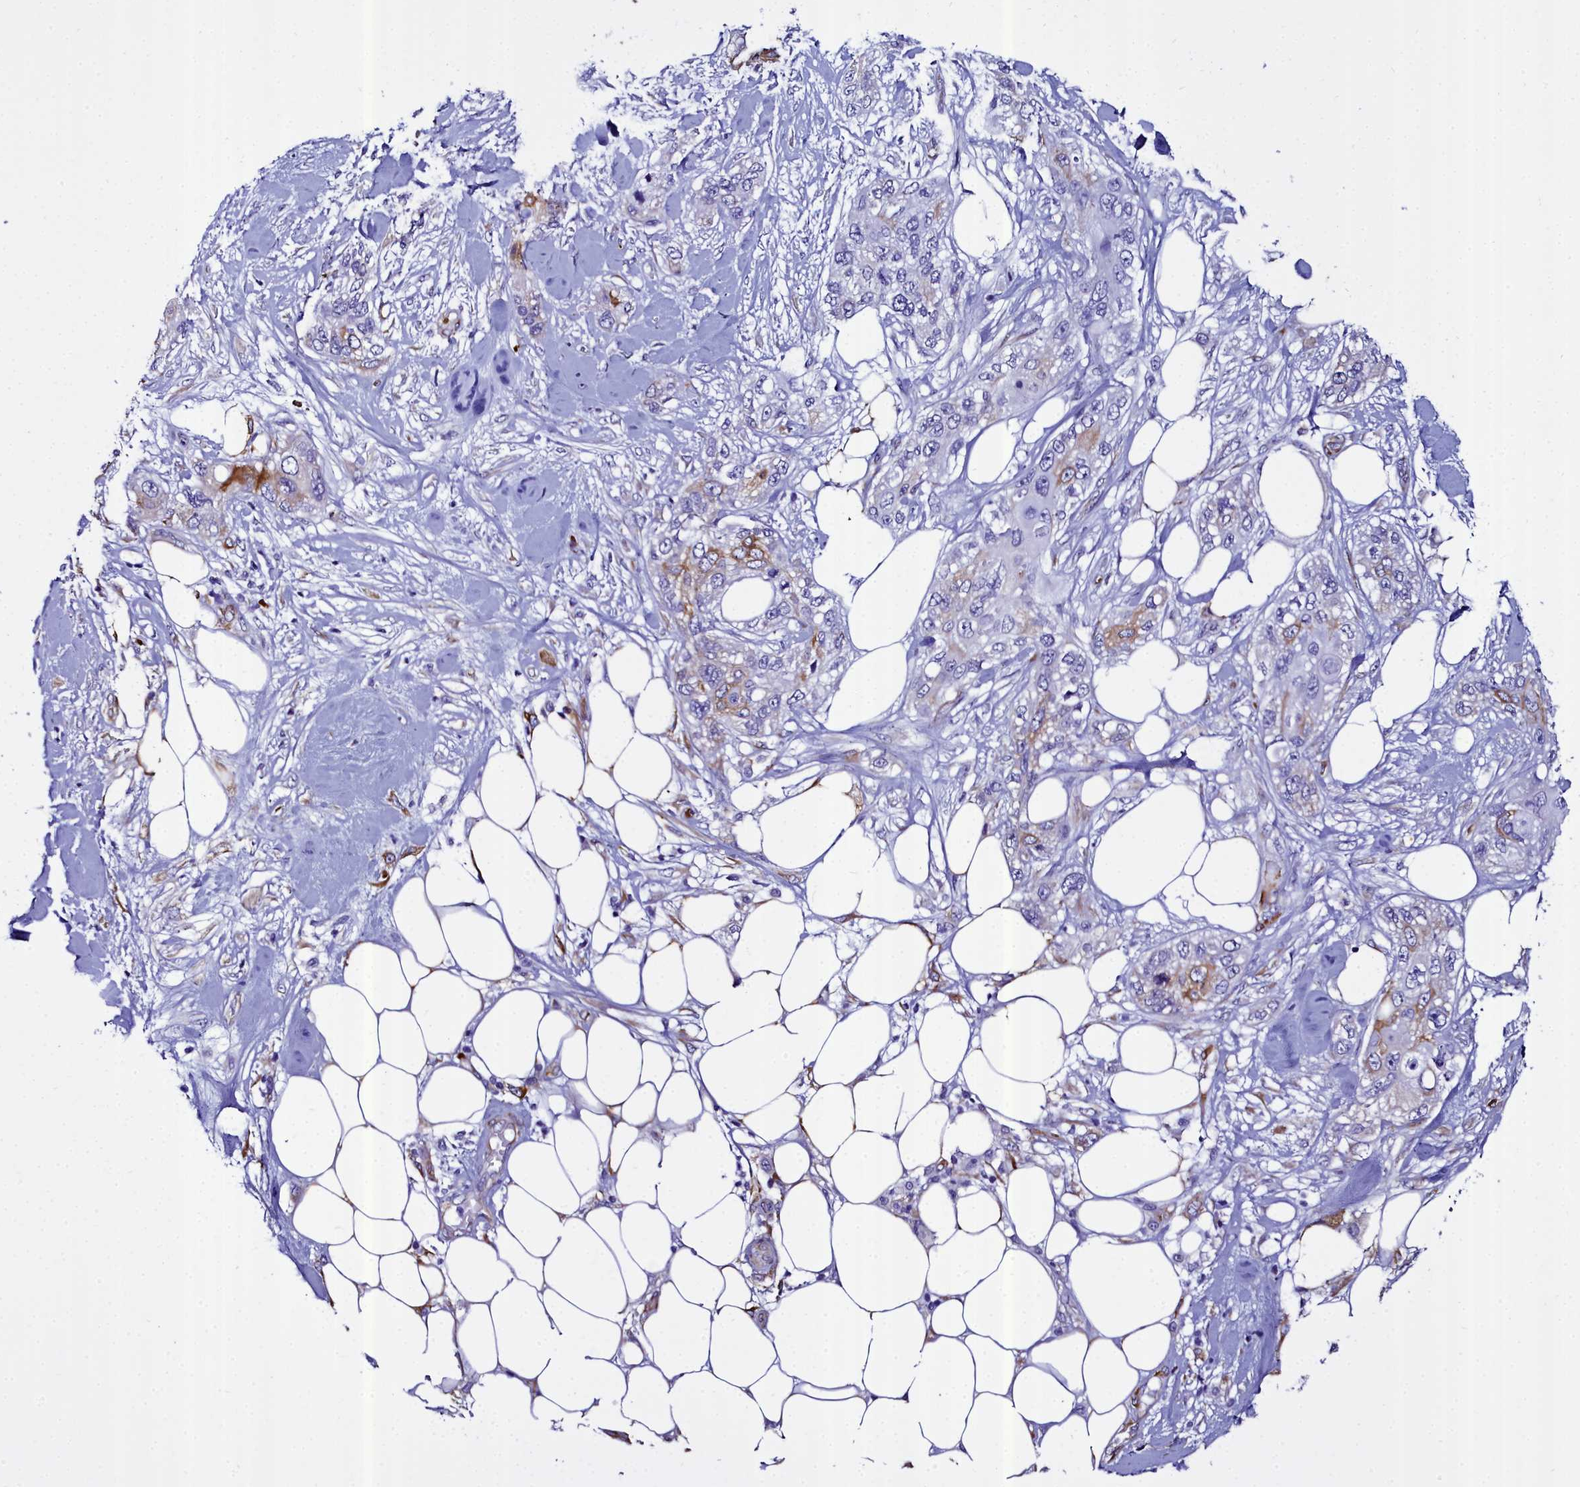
{"staining": {"intensity": "moderate", "quantity": "<25%", "location": "cytoplasmic/membranous"}, "tissue": "skin cancer", "cell_type": "Tumor cells", "image_type": "cancer", "snomed": [{"axis": "morphology", "description": "Normal tissue, NOS"}, {"axis": "morphology", "description": "Squamous cell carcinoma, NOS"}, {"axis": "topography", "description": "Skin"}], "caption": "This micrograph displays IHC staining of human skin cancer (squamous cell carcinoma), with low moderate cytoplasmic/membranous staining in approximately <25% of tumor cells.", "gene": "TXNDC5", "patient": {"sex": "male", "age": 72}}